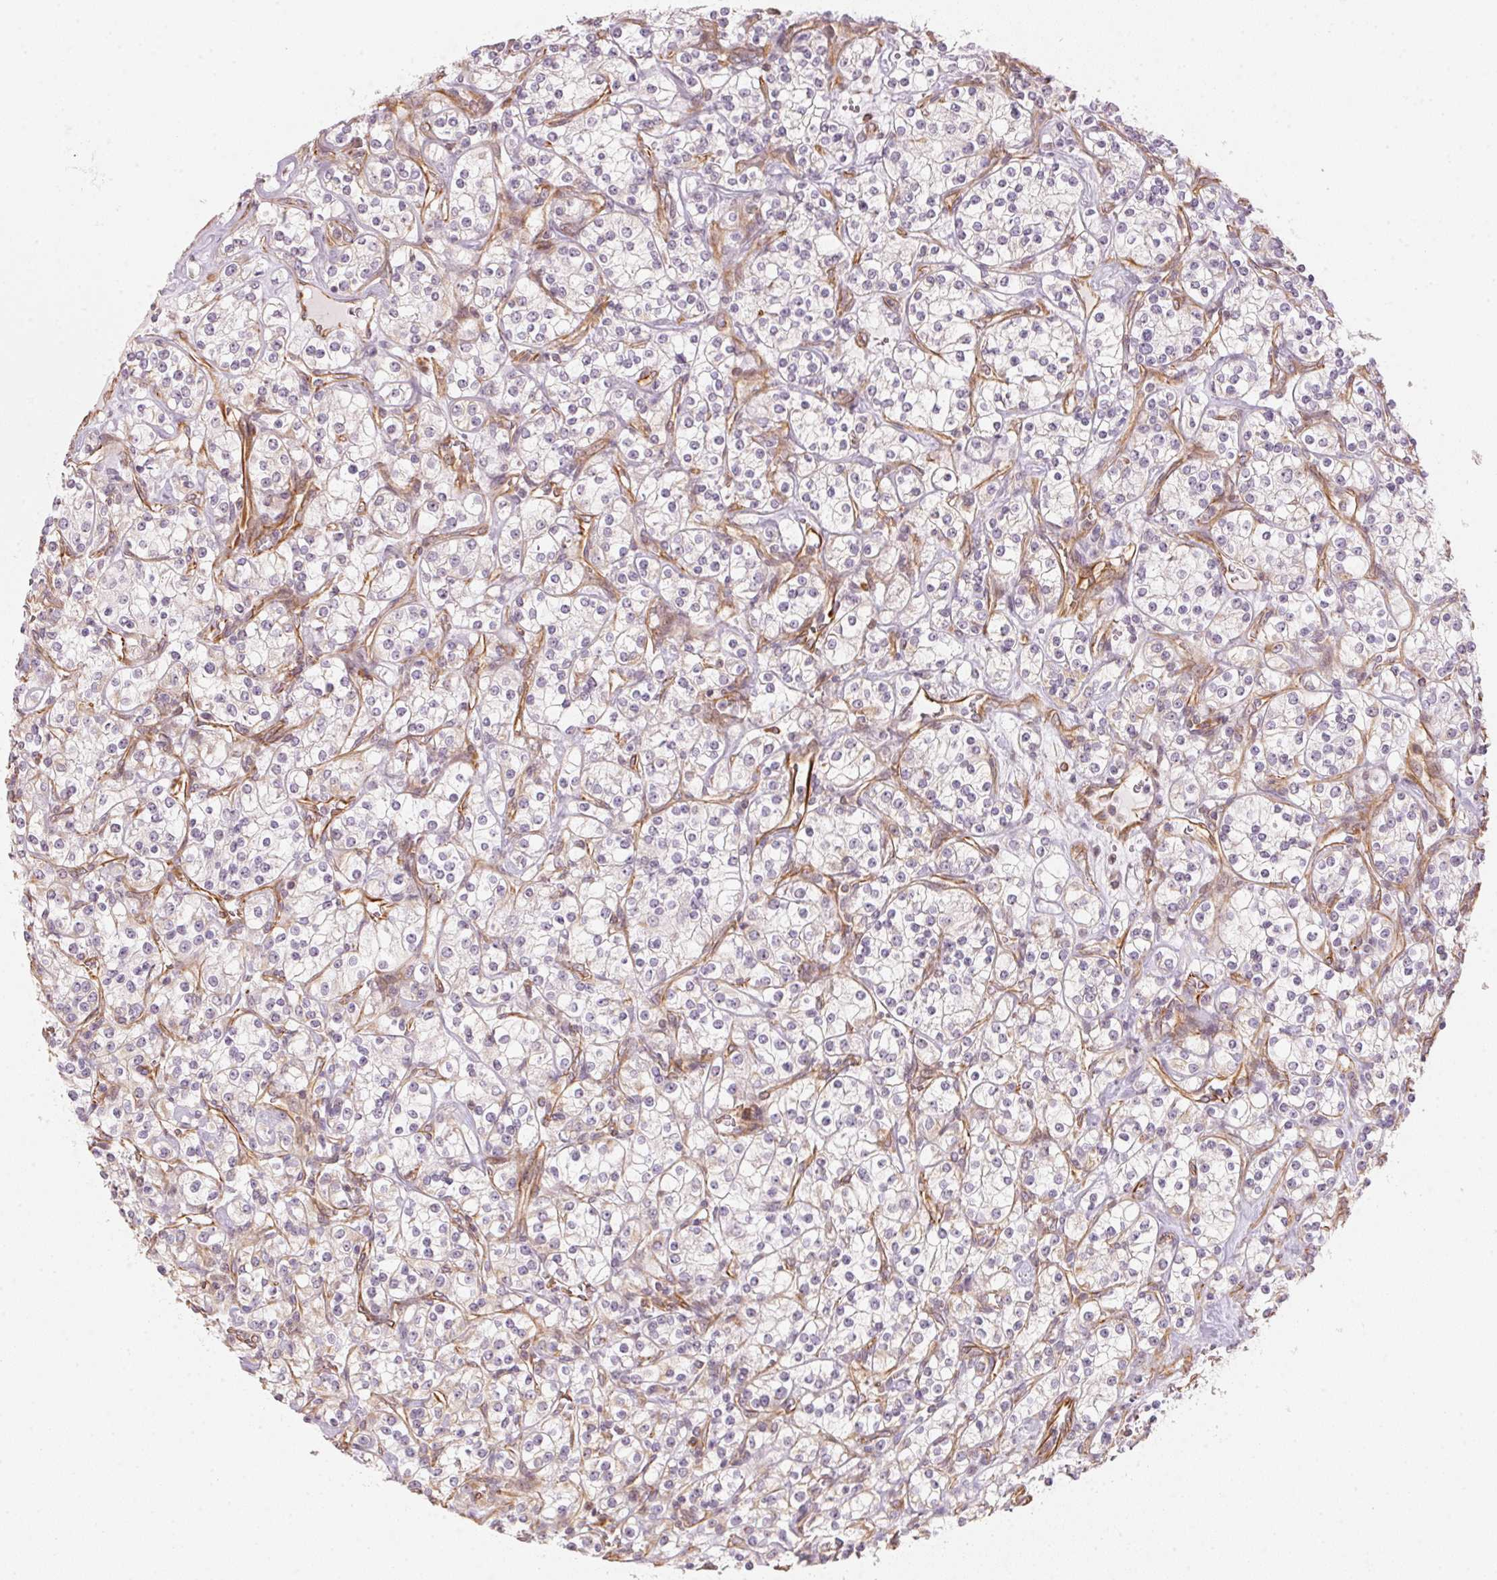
{"staining": {"intensity": "negative", "quantity": "none", "location": "none"}, "tissue": "renal cancer", "cell_type": "Tumor cells", "image_type": "cancer", "snomed": [{"axis": "morphology", "description": "Adenocarcinoma, NOS"}, {"axis": "topography", "description": "Kidney"}], "caption": "Human renal adenocarcinoma stained for a protein using immunohistochemistry (IHC) reveals no staining in tumor cells.", "gene": "FOXR2", "patient": {"sex": "male", "age": 77}}